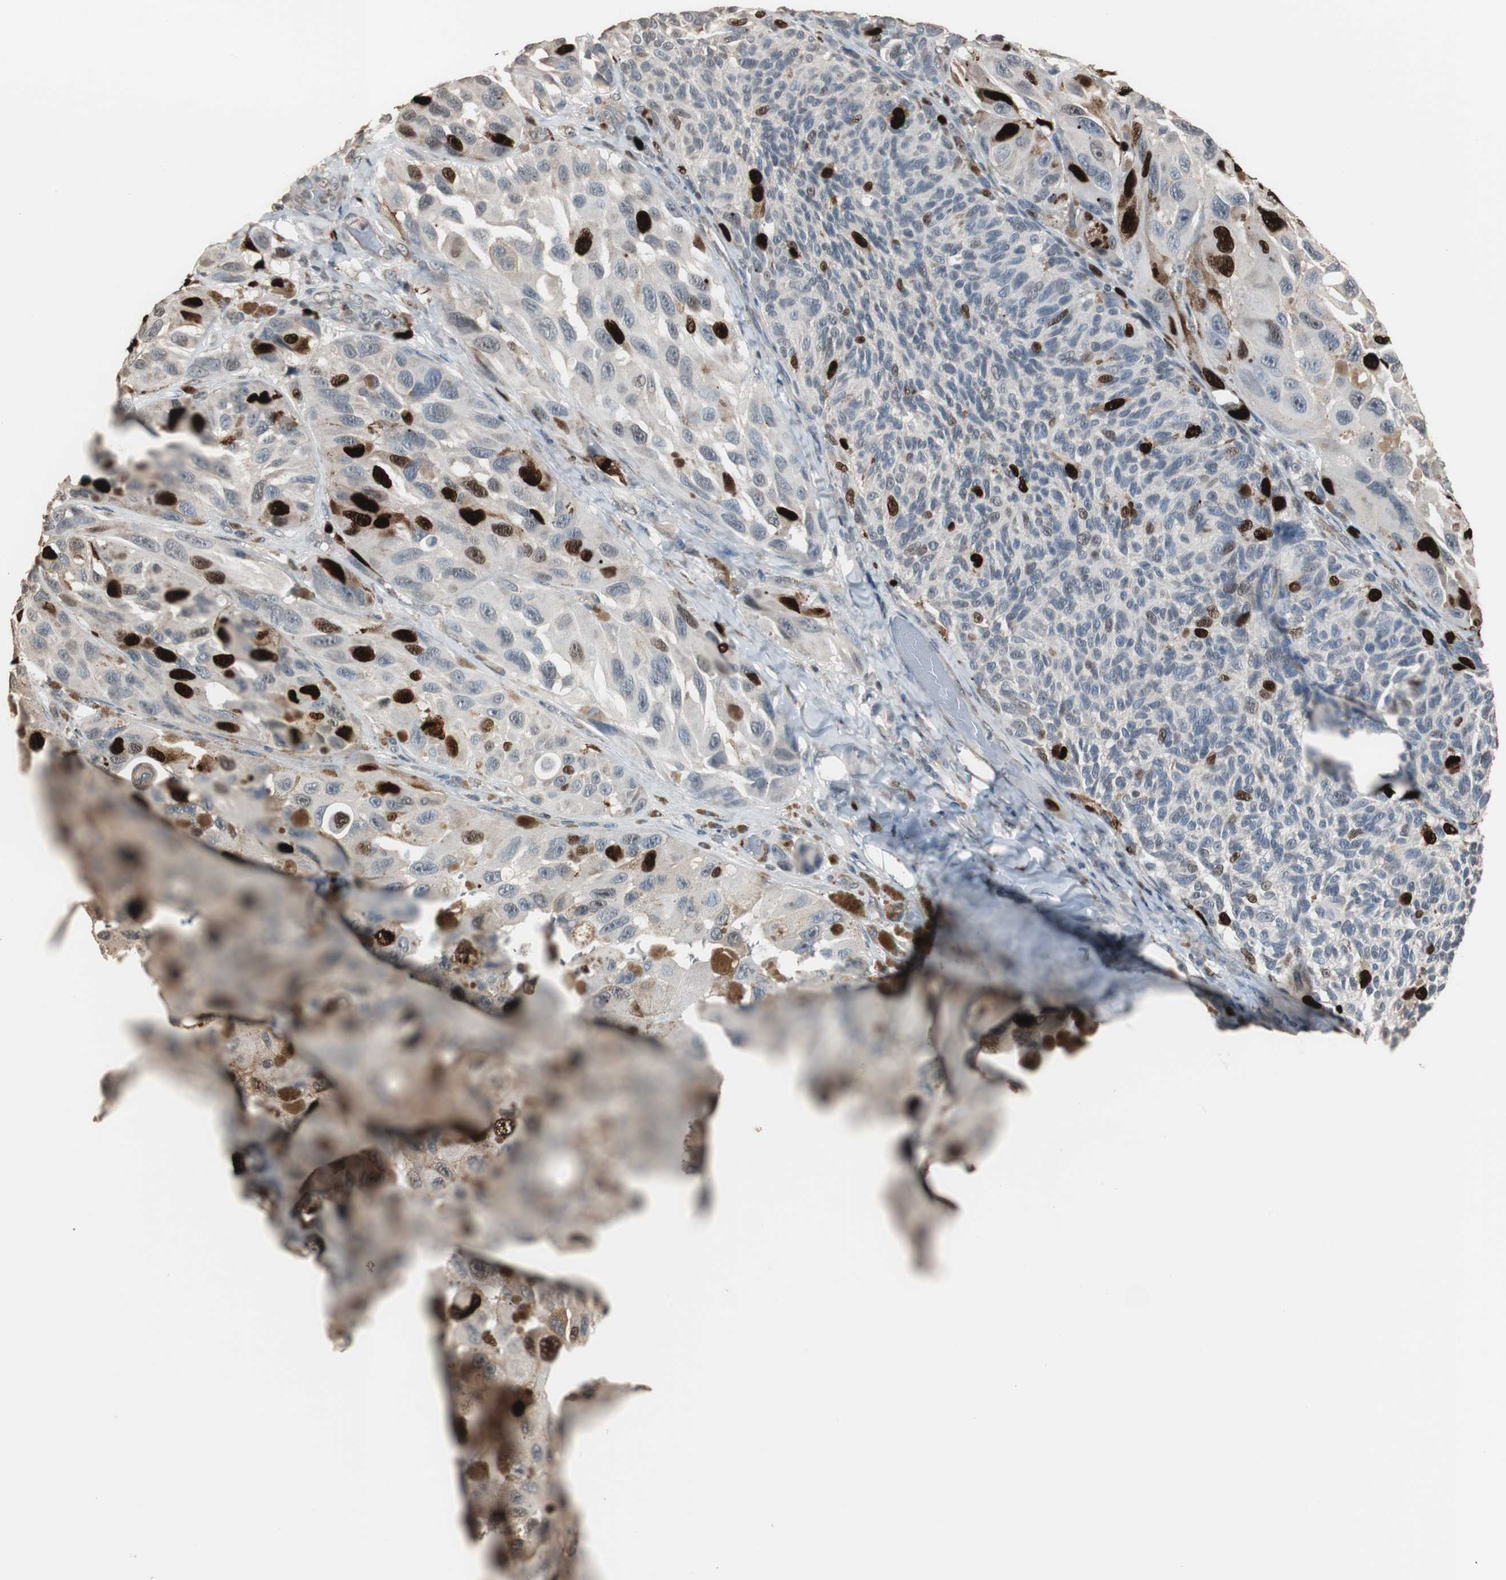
{"staining": {"intensity": "strong", "quantity": "<25%", "location": "nuclear"}, "tissue": "melanoma", "cell_type": "Tumor cells", "image_type": "cancer", "snomed": [{"axis": "morphology", "description": "Malignant melanoma, NOS"}, {"axis": "topography", "description": "Skin"}], "caption": "The image shows immunohistochemical staining of malignant melanoma. There is strong nuclear expression is seen in approximately <25% of tumor cells.", "gene": "TOP2A", "patient": {"sex": "female", "age": 73}}